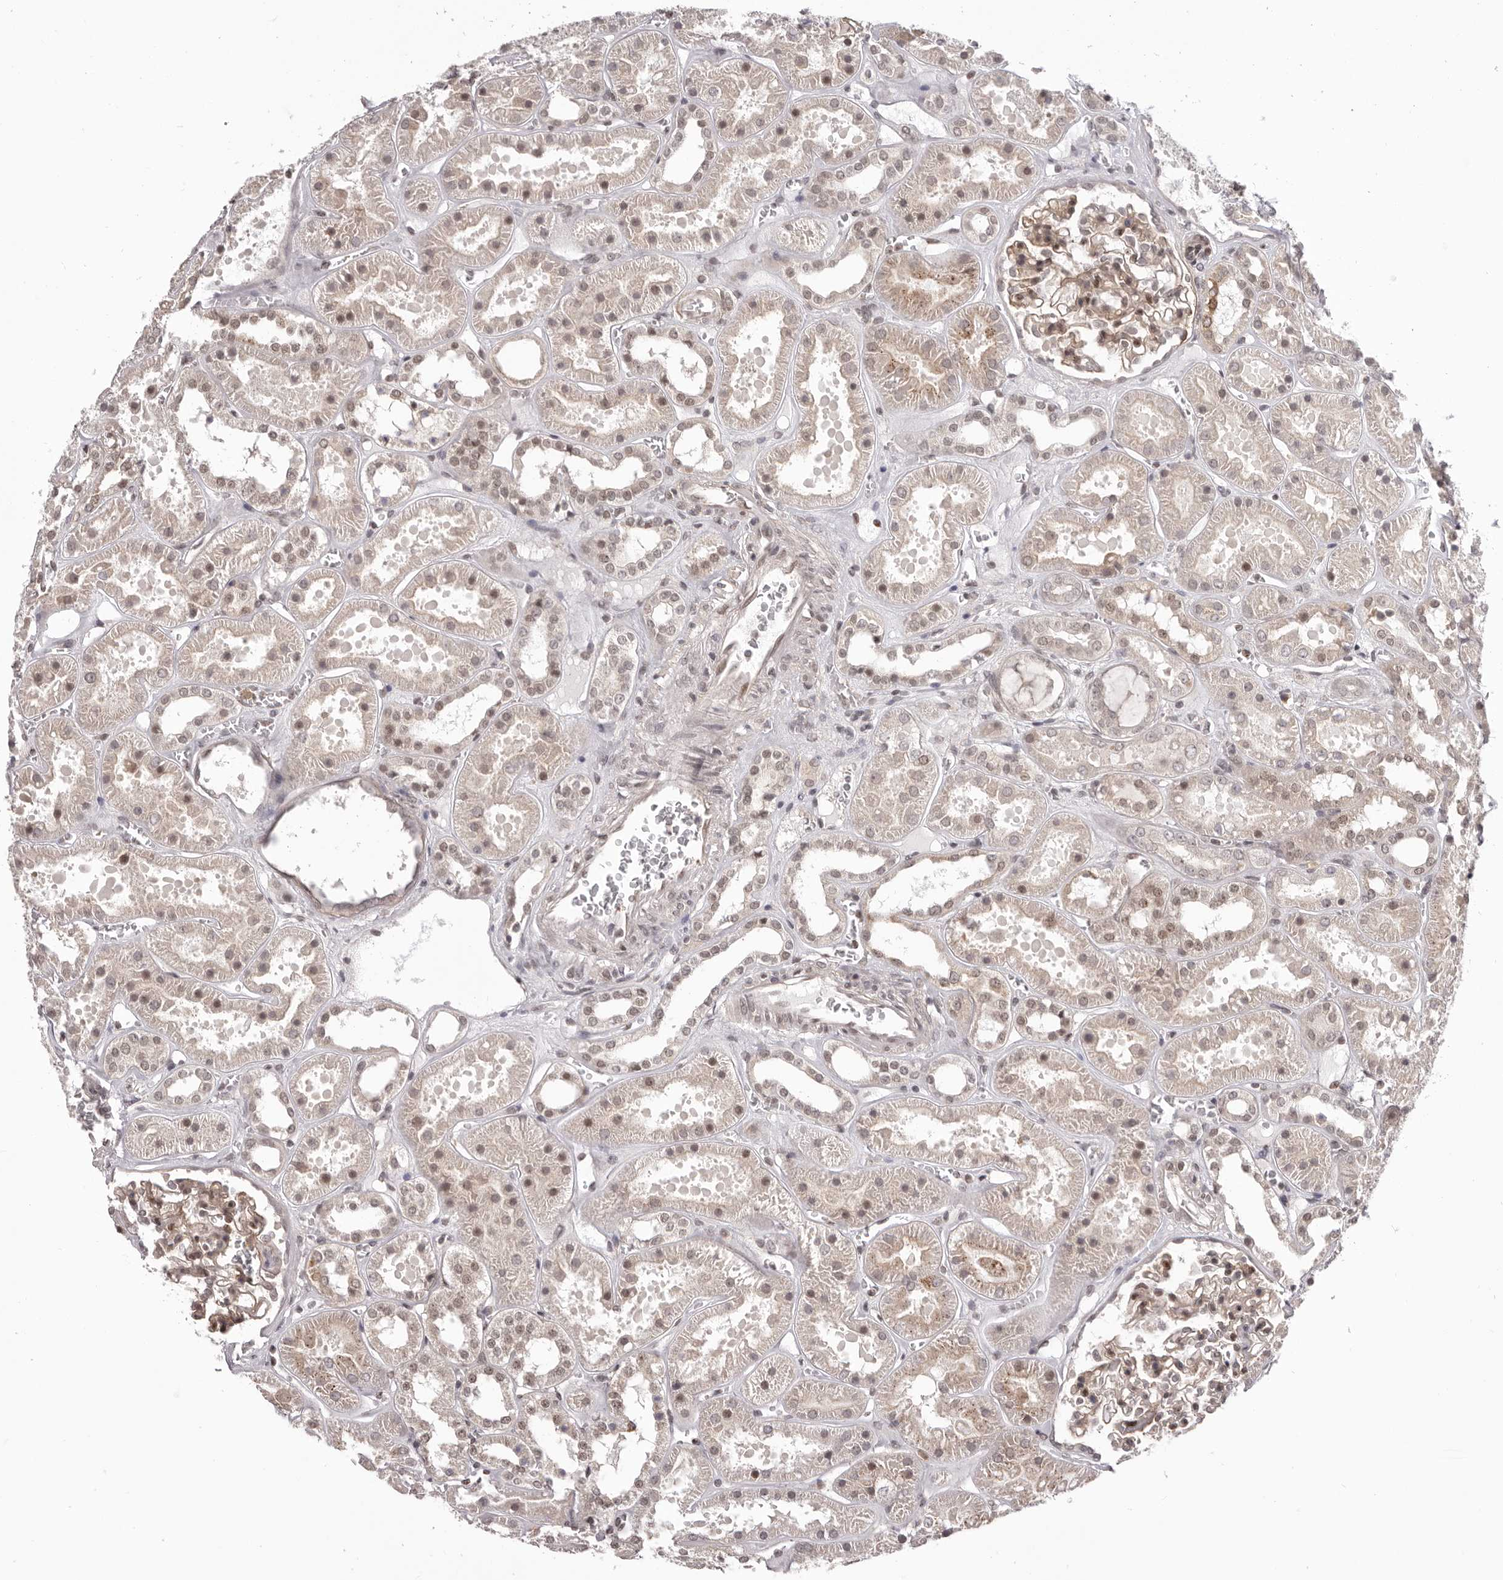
{"staining": {"intensity": "weak", "quantity": ">75%", "location": "cytoplasmic/membranous,nuclear"}, "tissue": "kidney", "cell_type": "Cells in glomeruli", "image_type": "normal", "snomed": [{"axis": "morphology", "description": "Normal tissue, NOS"}, {"axis": "topography", "description": "Kidney"}], "caption": "This micrograph exhibits immunohistochemistry (IHC) staining of unremarkable human kidney, with low weak cytoplasmic/membranous,nuclear positivity in approximately >75% of cells in glomeruli.", "gene": "RNF2", "patient": {"sex": "female", "age": 41}}